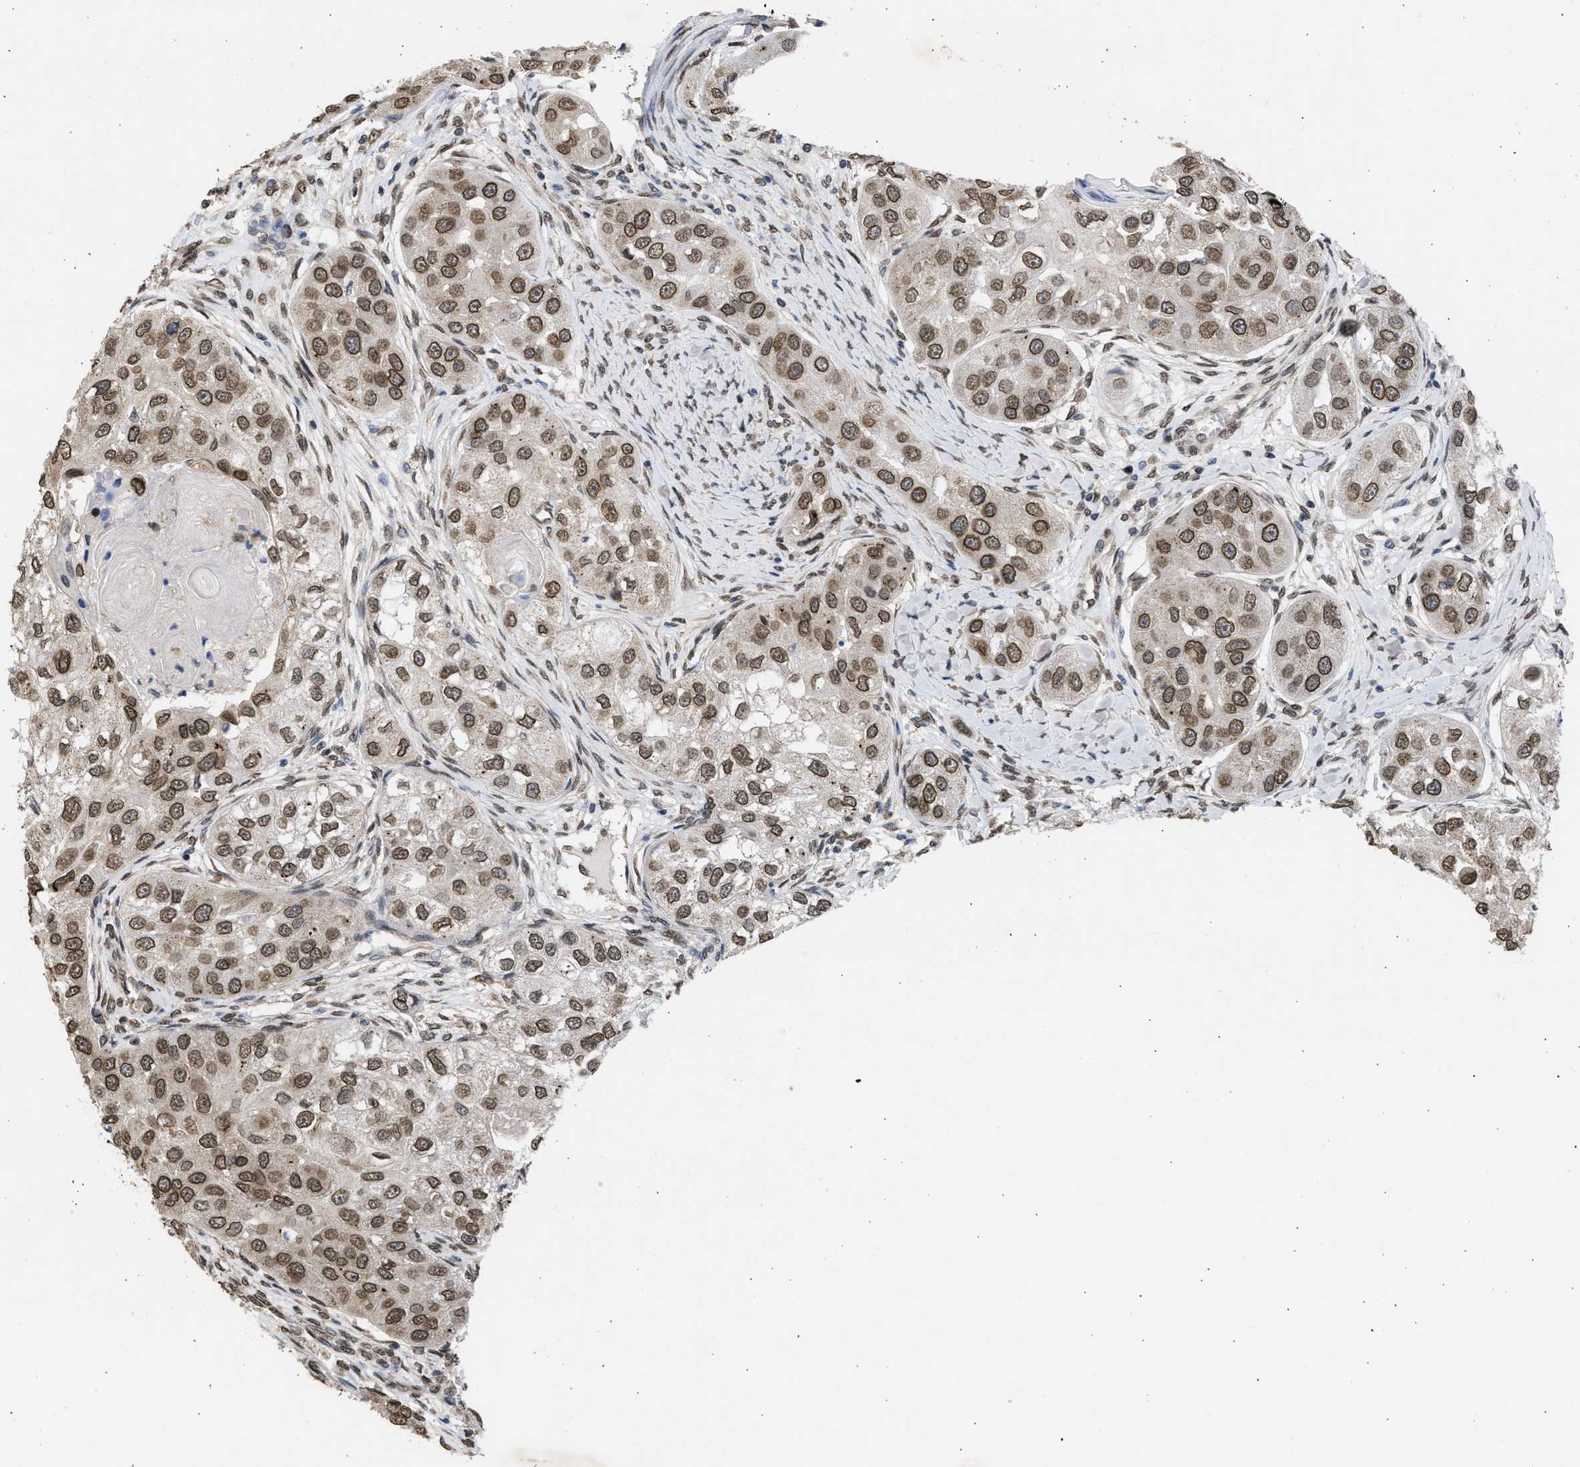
{"staining": {"intensity": "moderate", "quantity": ">75%", "location": "cytoplasmic/membranous,nuclear"}, "tissue": "head and neck cancer", "cell_type": "Tumor cells", "image_type": "cancer", "snomed": [{"axis": "morphology", "description": "Normal tissue, NOS"}, {"axis": "morphology", "description": "Squamous cell carcinoma, NOS"}, {"axis": "topography", "description": "Skeletal muscle"}, {"axis": "topography", "description": "Head-Neck"}], "caption": "This is an image of immunohistochemistry (IHC) staining of head and neck squamous cell carcinoma, which shows moderate expression in the cytoplasmic/membranous and nuclear of tumor cells.", "gene": "NUP35", "patient": {"sex": "male", "age": 51}}